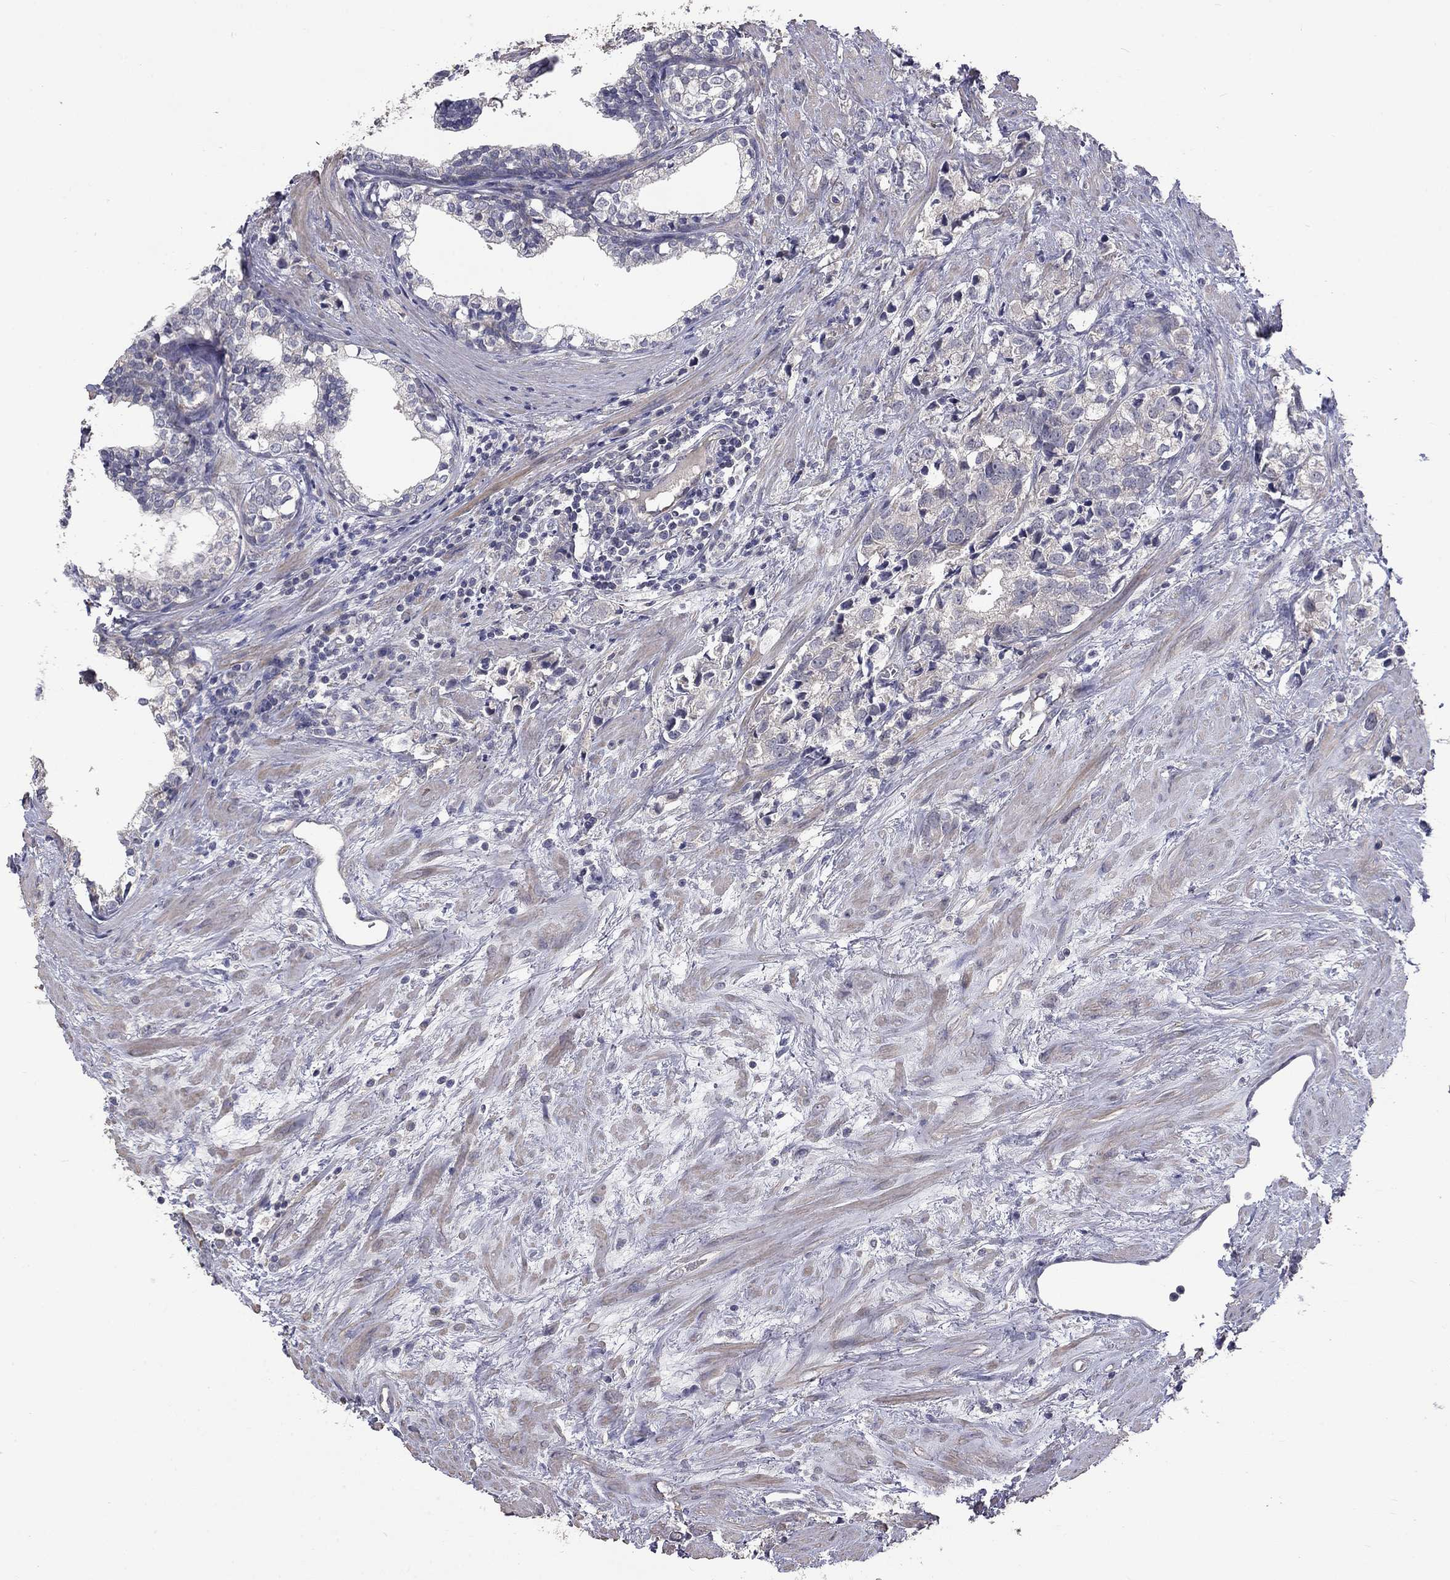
{"staining": {"intensity": "negative", "quantity": "none", "location": "none"}, "tissue": "prostate cancer", "cell_type": "Tumor cells", "image_type": "cancer", "snomed": [{"axis": "morphology", "description": "Adenocarcinoma, NOS"}, {"axis": "topography", "description": "Prostate and seminal vesicle, NOS"}], "caption": "Human prostate adenocarcinoma stained for a protein using immunohistochemistry (IHC) demonstrates no expression in tumor cells.", "gene": "SLC39A14", "patient": {"sex": "male", "age": 63}}